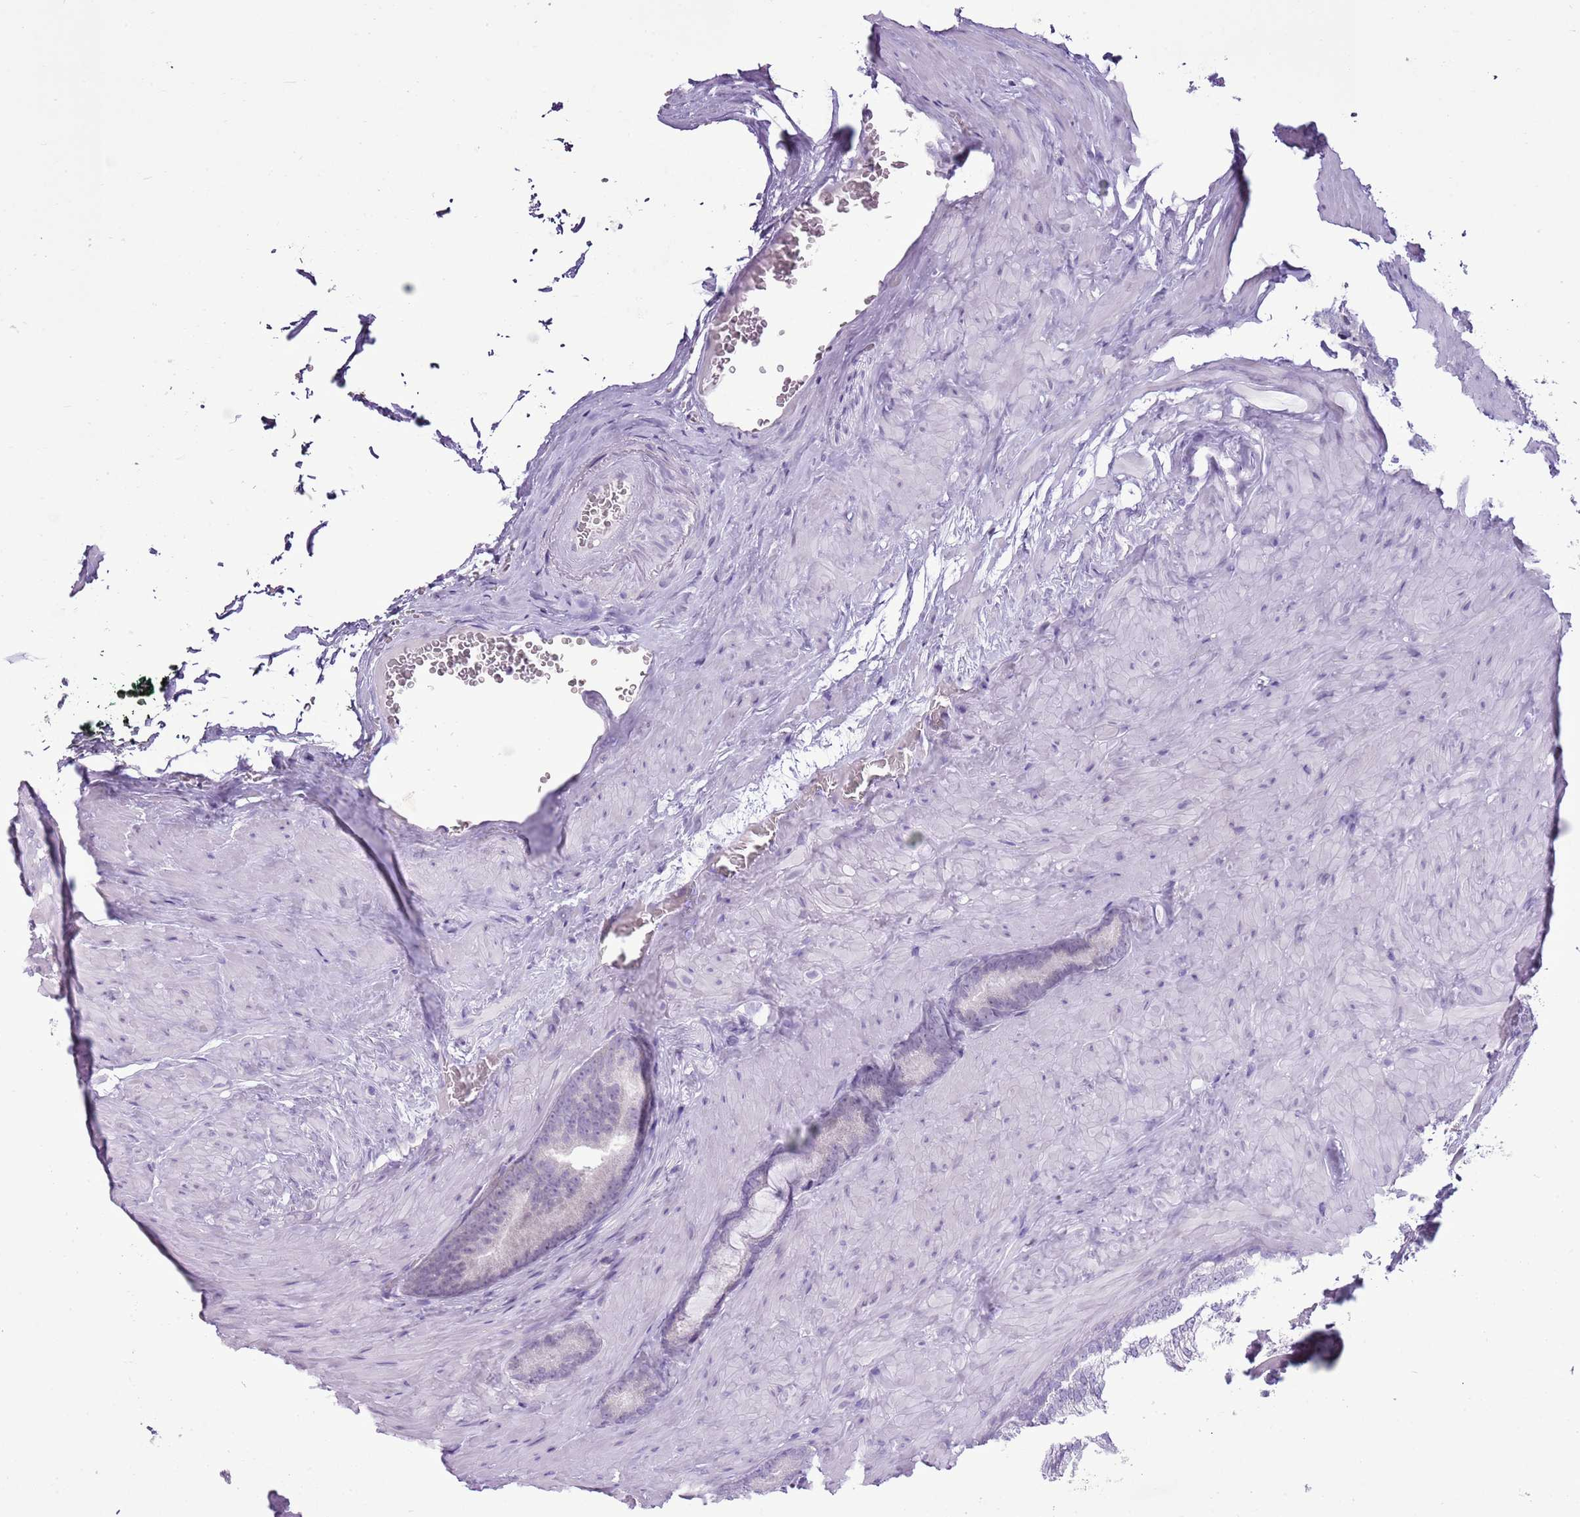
{"staining": {"intensity": "negative", "quantity": "none", "location": "none"}, "tissue": "prostate cancer", "cell_type": "Tumor cells", "image_type": "cancer", "snomed": [{"axis": "morphology", "description": "Adenocarcinoma, High grade"}, {"axis": "topography", "description": "Prostate"}], "caption": "IHC micrograph of neoplastic tissue: human prostate cancer stained with DAB shows no significant protein staining in tumor cells.", "gene": "RPL3L", "patient": {"sex": "male", "age": 66}}